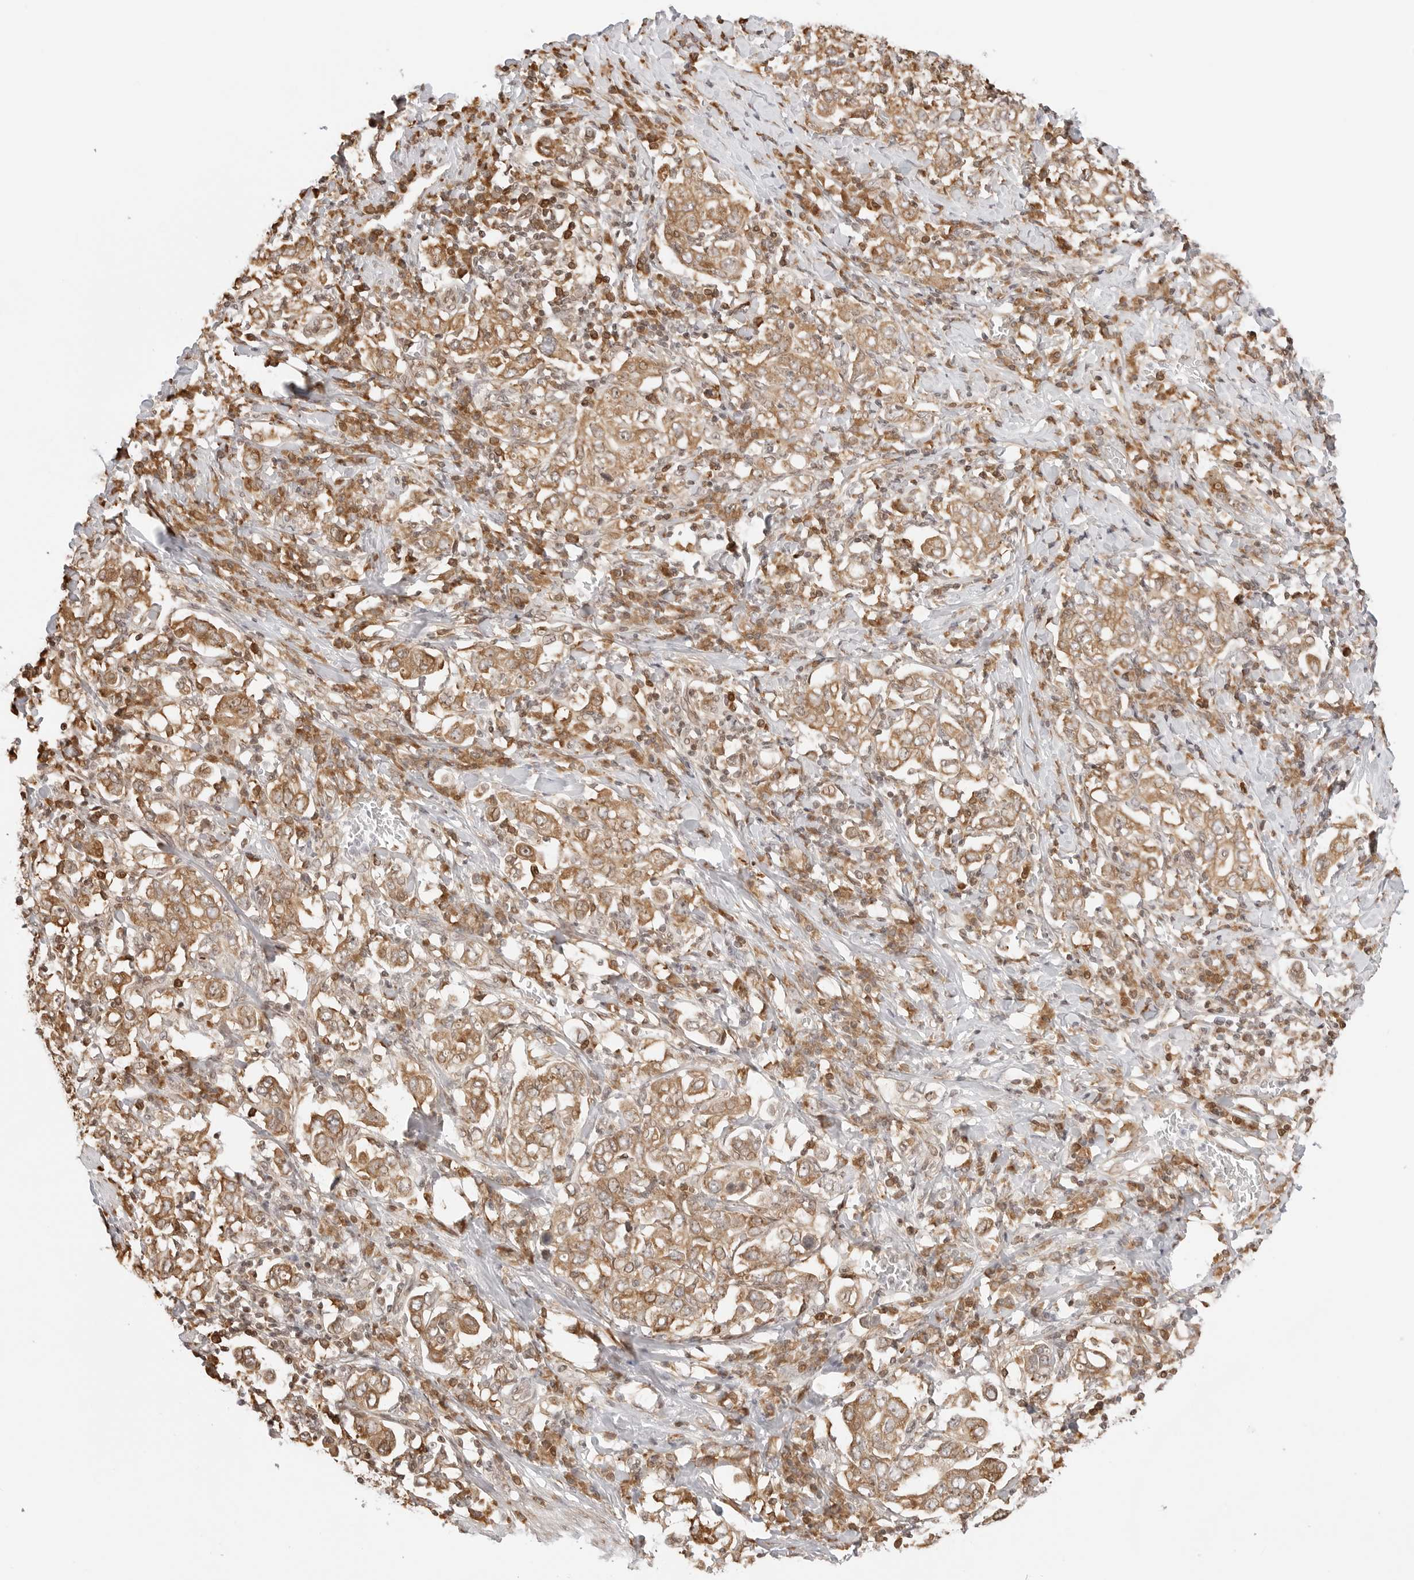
{"staining": {"intensity": "moderate", "quantity": ">75%", "location": "cytoplasmic/membranous"}, "tissue": "stomach cancer", "cell_type": "Tumor cells", "image_type": "cancer", "snomed": [{"axis": "morphology", "description": "Adenocarcinoma, NOS"}, {"axis": "topography", "description": "Stomach, upper"}], "caption": "Stomach cancer (adenocarcinoma) stained with a protein marker shows moderate staining in tumor cells.", "gene": "FKBP14", "patient": {"sex": "male", "age": 62}}